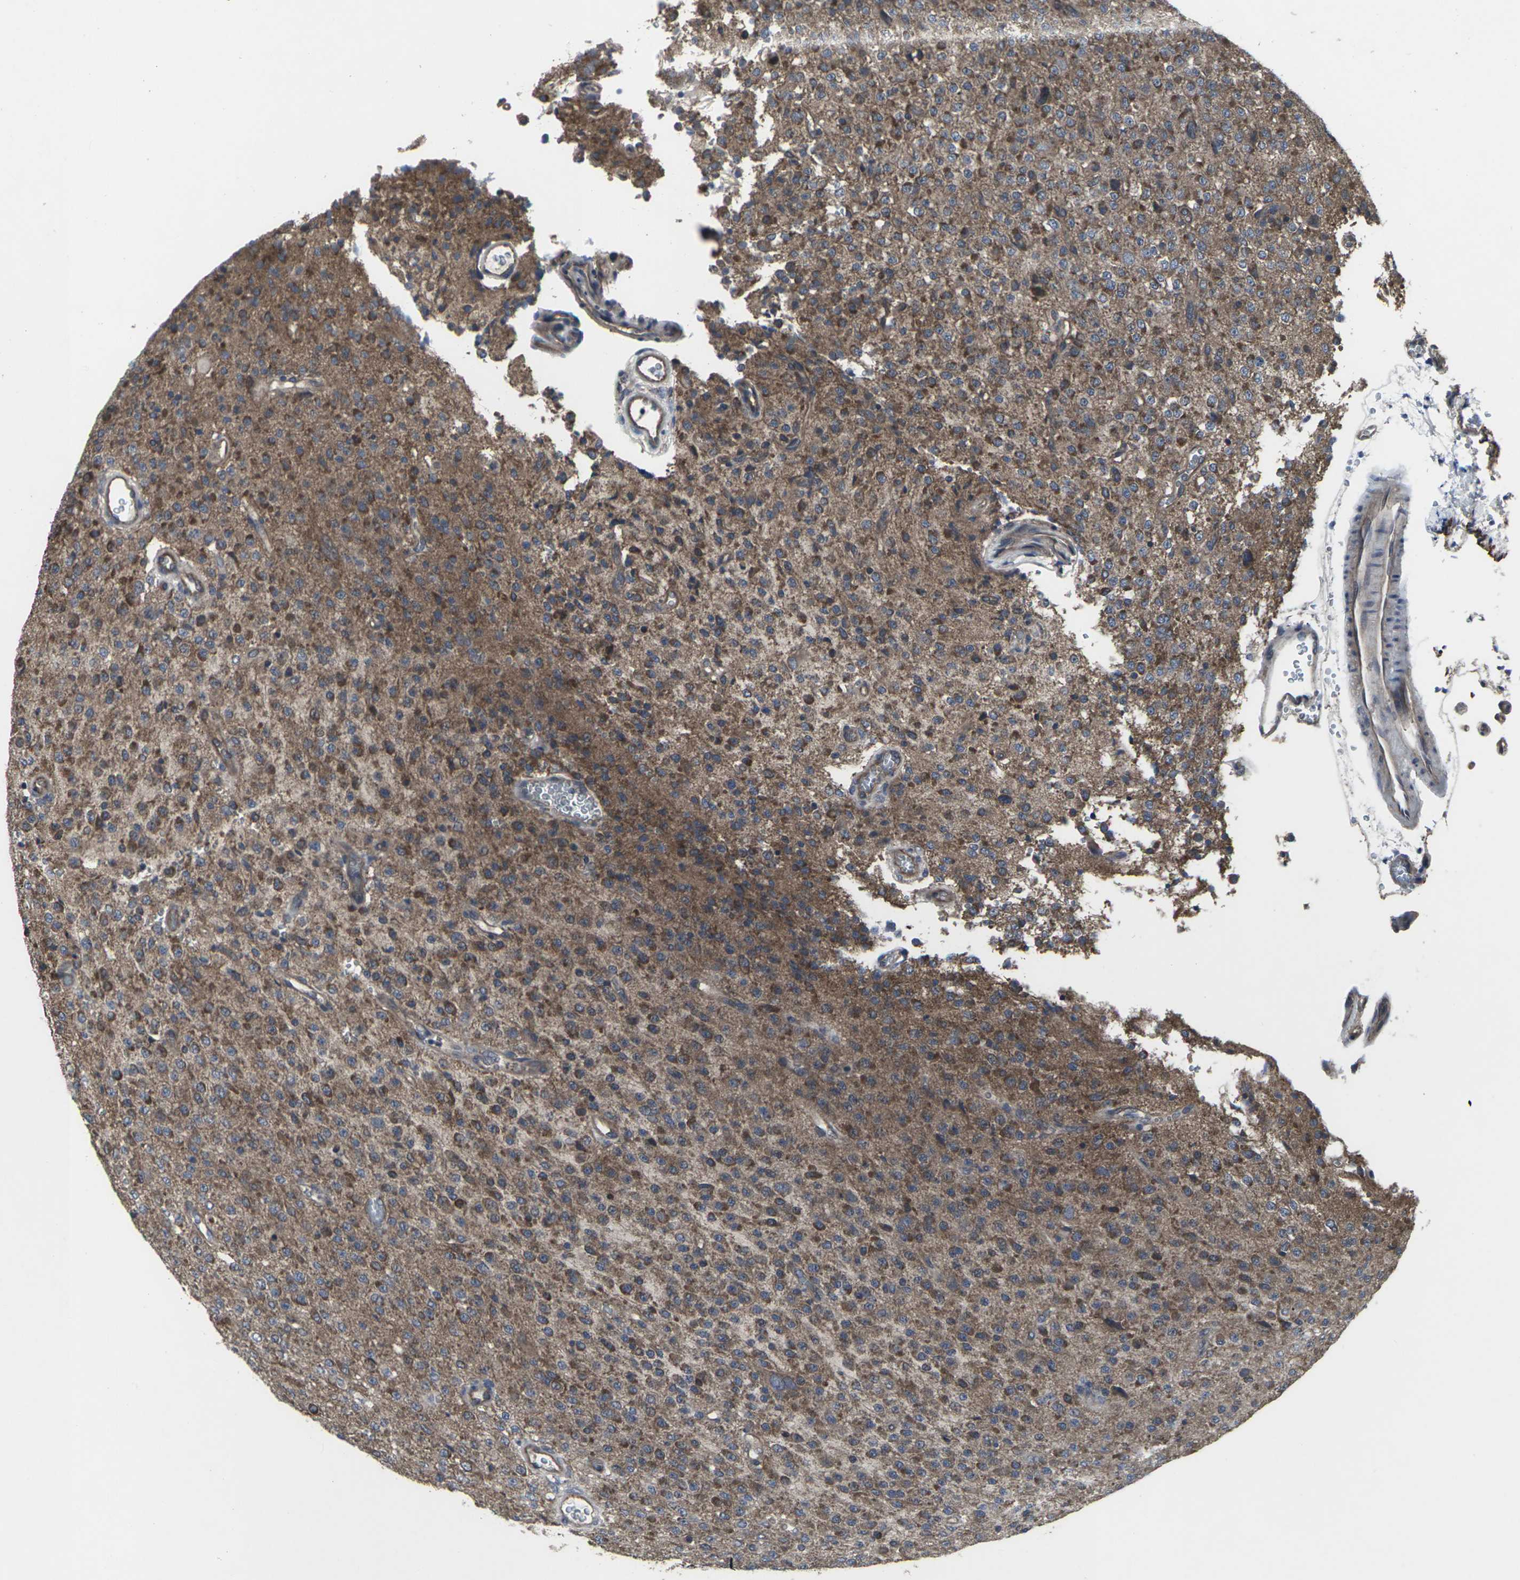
{"staining": {"intensity": "moderate", "quantity": ">75%", "location": "cytoplasmic/membranous"}, "tissue": "glioma", "cell_type": "Tumor cells", "image_type": "cancer", "snomed": [{"axis": "morphology", "description": "Glioma, malignant, Low grade"}, {"axis": "topography", "description": "Brain"}], "caption": "A brown stain labels moderate cytoplasmic/membranous staining of a protein in glioma tumor cells.", "gene": "MAPKAPK2", "patient": {"sex": "male", "age": 38}}